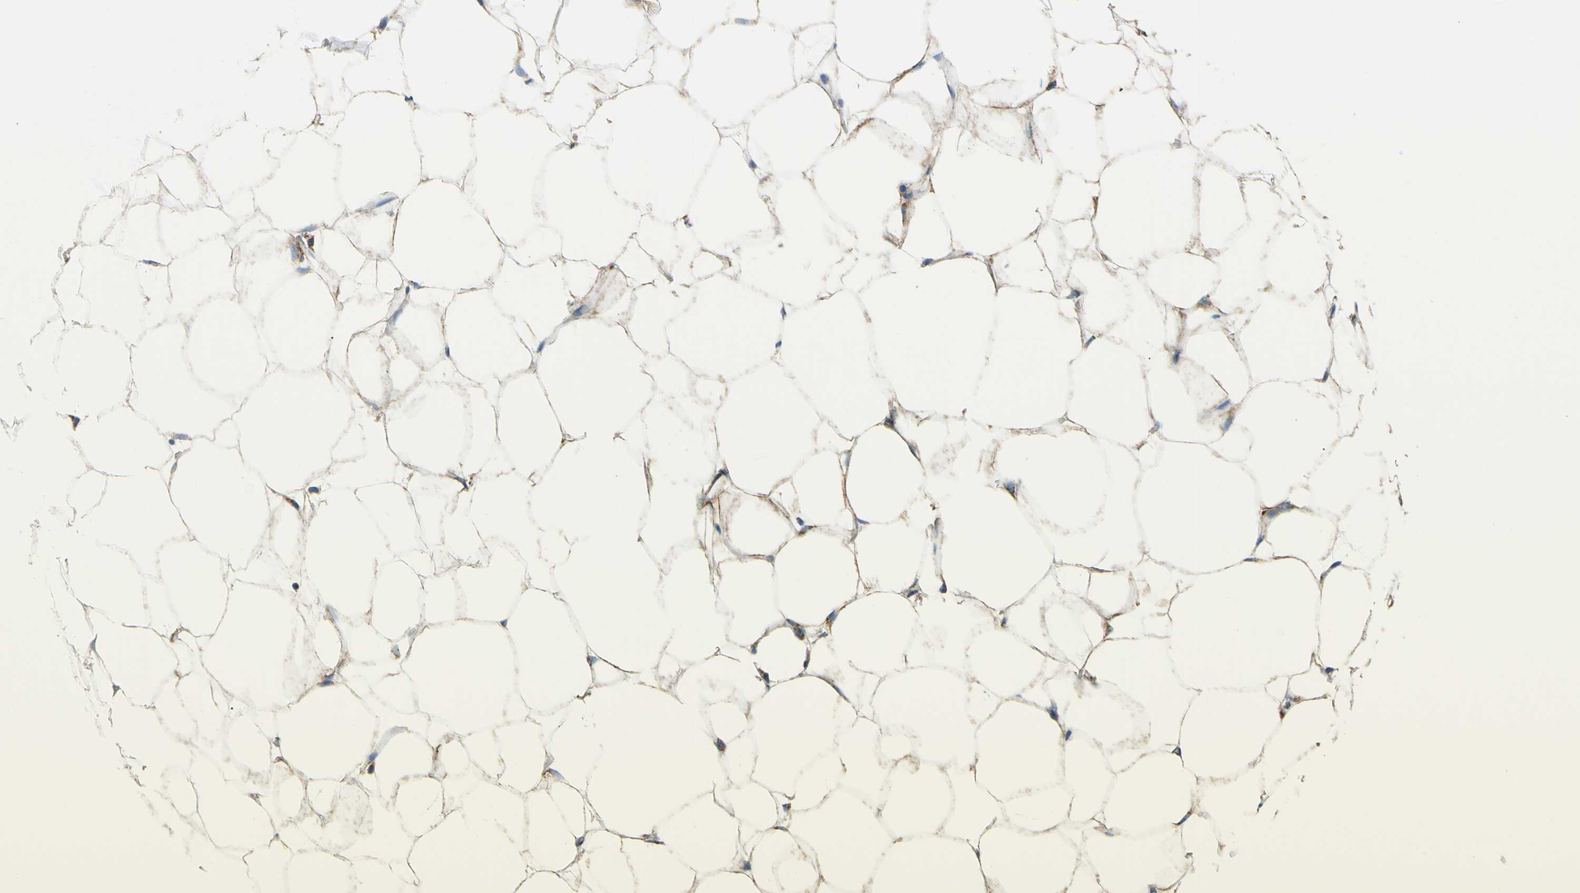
{"staining": {"intensity": "moderate", "quantity": ">75%", "location": "cytoplasmic/membranous"}, "tissue": "adipose tissue", "cell_type": "Adipocytes", "image_type": "normal", "snomed": [{"axis": "morphology", "description": "Normal tissue, NOS"}, {"axis": "topography", "description": "Breast"}, {"axis": "topography", "description": "Adipose tissue"}], "caption": "Normal adipose tissue was stained to show a protein in brown. There is medium levels of moderate cytoplasmic/membranous expression in approximately >75% of adipocytes. The staining is performed using DAB brown chromogen to label protein expression. The nuclei are counter-stained blue using hematoxylin.", "gene": "MAVS", "patient": {"sex": "female", "age": 25}}